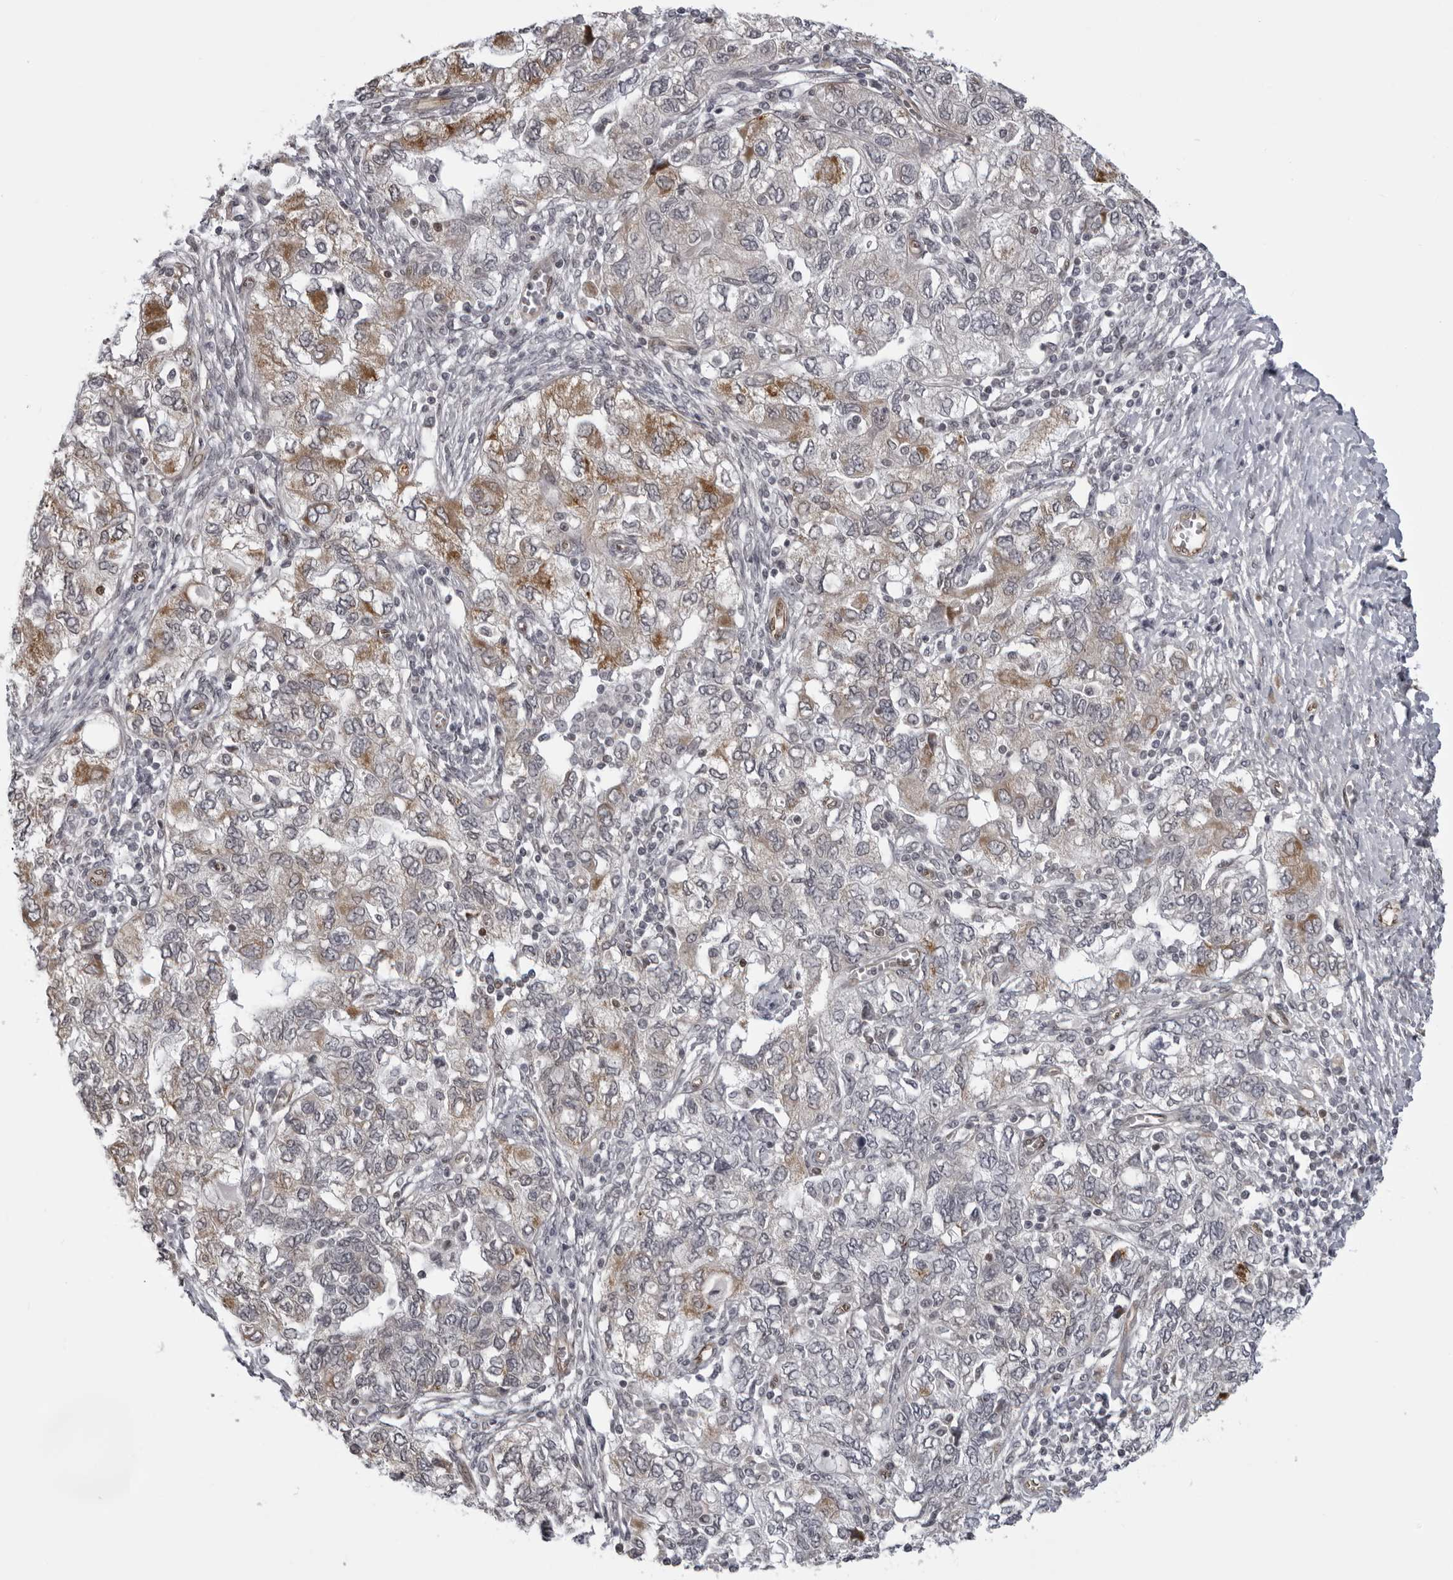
{"staining": {"intensity": "moderate", "quantity": "25%-75%", "location": "cytoplasmic/membranous"}, "tissue": "ovarian cancer", "cell_type": "Tumor cells", "image_type": "cancer", "snomed": [{"axis": "morphology", "description": "Carcinoma, NOS"}, {"axis": "morphology", "description": "Cystadenocarcinoma, serous, NOS"}, {"axis": "topography", "description": "Ovary"}], "caption": "A brown stain highlights moderate cytoplasmic/membranous staining of a protein in human ovarian cancer tumor cells.", "gene": "MAPK12", "patient": {"sex": "female", "age": 69}}